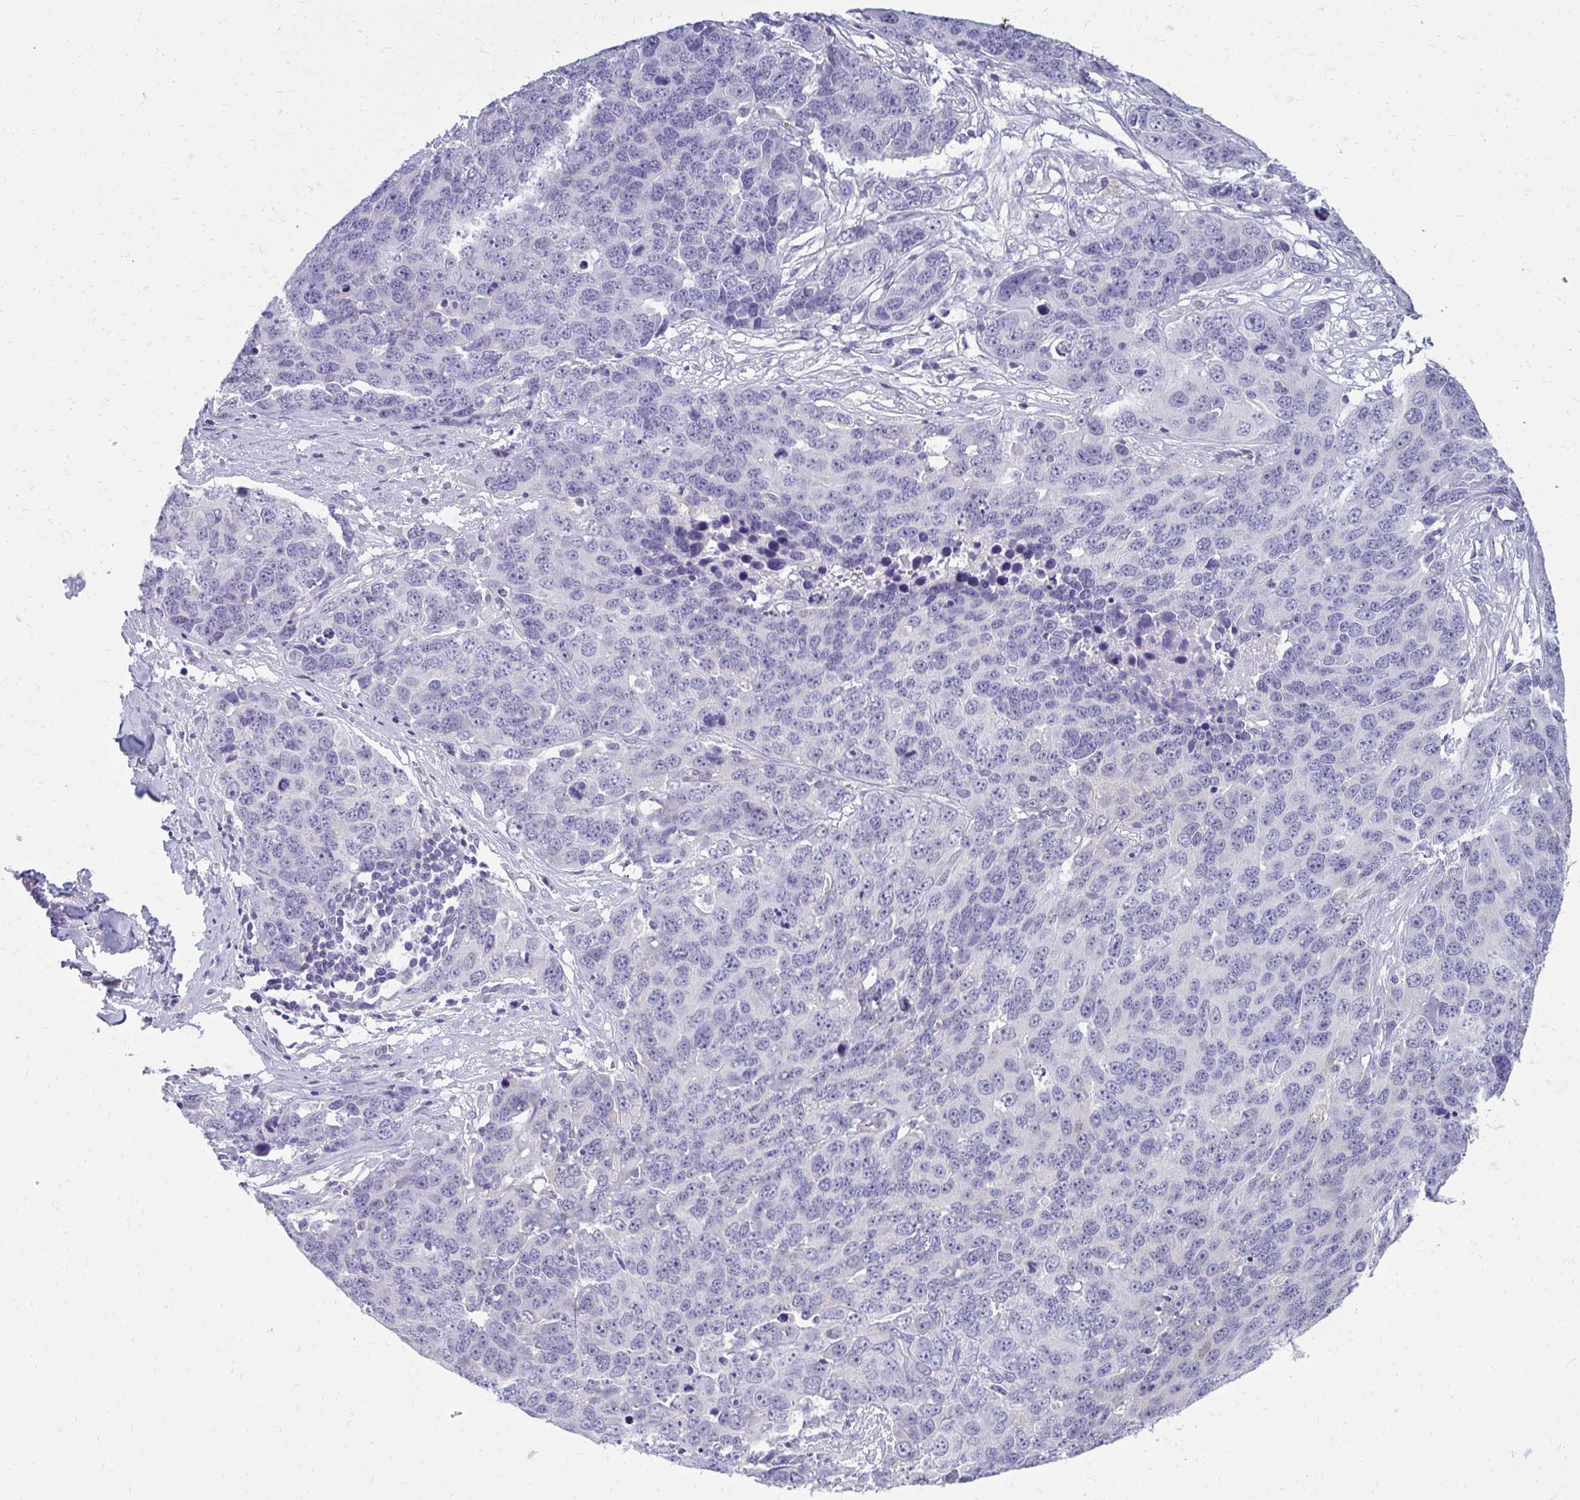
{"staining": {"intensity": "negative", "quantity": "none", "location": "none"}, "tissue": "ovarian cancer", "cell_type": "Tumor cells", "image_type": "cancer", "snomed": [{"axis": "morphology", "description": "Cystadenocarcinoma, serous, NOS"}, {"axis": "topography", "description": "Ovary"}], "caption": "The immunohistochemistry micrograph has no significant positivity in tumor cells of ovarian cancer tissue.", "gene": "FABP3", "patient": {"sex": "female", "age": 76}}